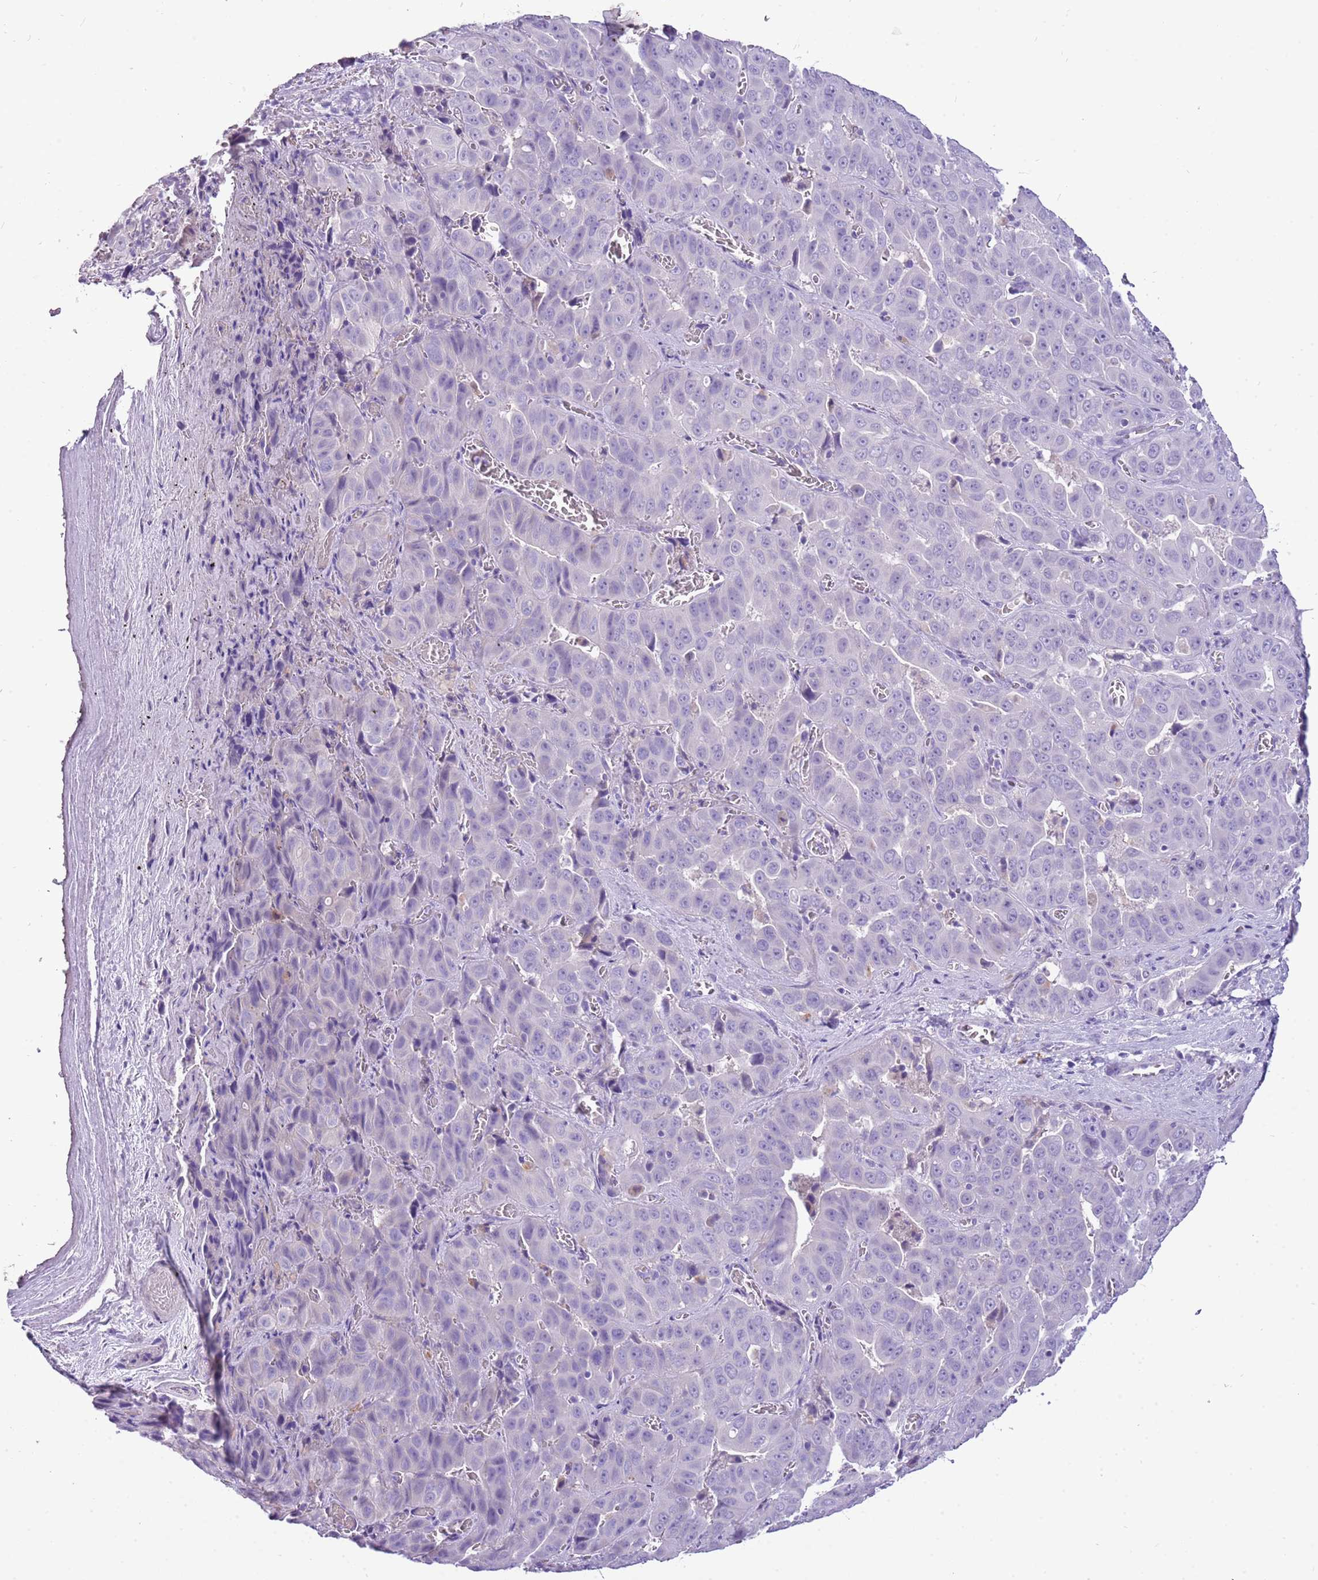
{"staining": {"intensity": "negative", "quantity": "none", "location": "none"}, "tissue": "liver cancer", "cell_type": "Tumor cells", "image_type": "cancer", "snomed": [{"axis": "morphology", "description": "Cholangiocarcinoma"}, {"axis": "topography", "description": "Liver"}], "caption": "A micrograph of human liver cancer is negative for staining in tumor cells. (Stains: DAB (3,3'-diaminobenzidine) IHC with hematoxylin counter stain, Microscopy: brightfield microscopy at high magnification).", "gene": "SCAMP5", "patient": {"sex": "female", "age": 52}}